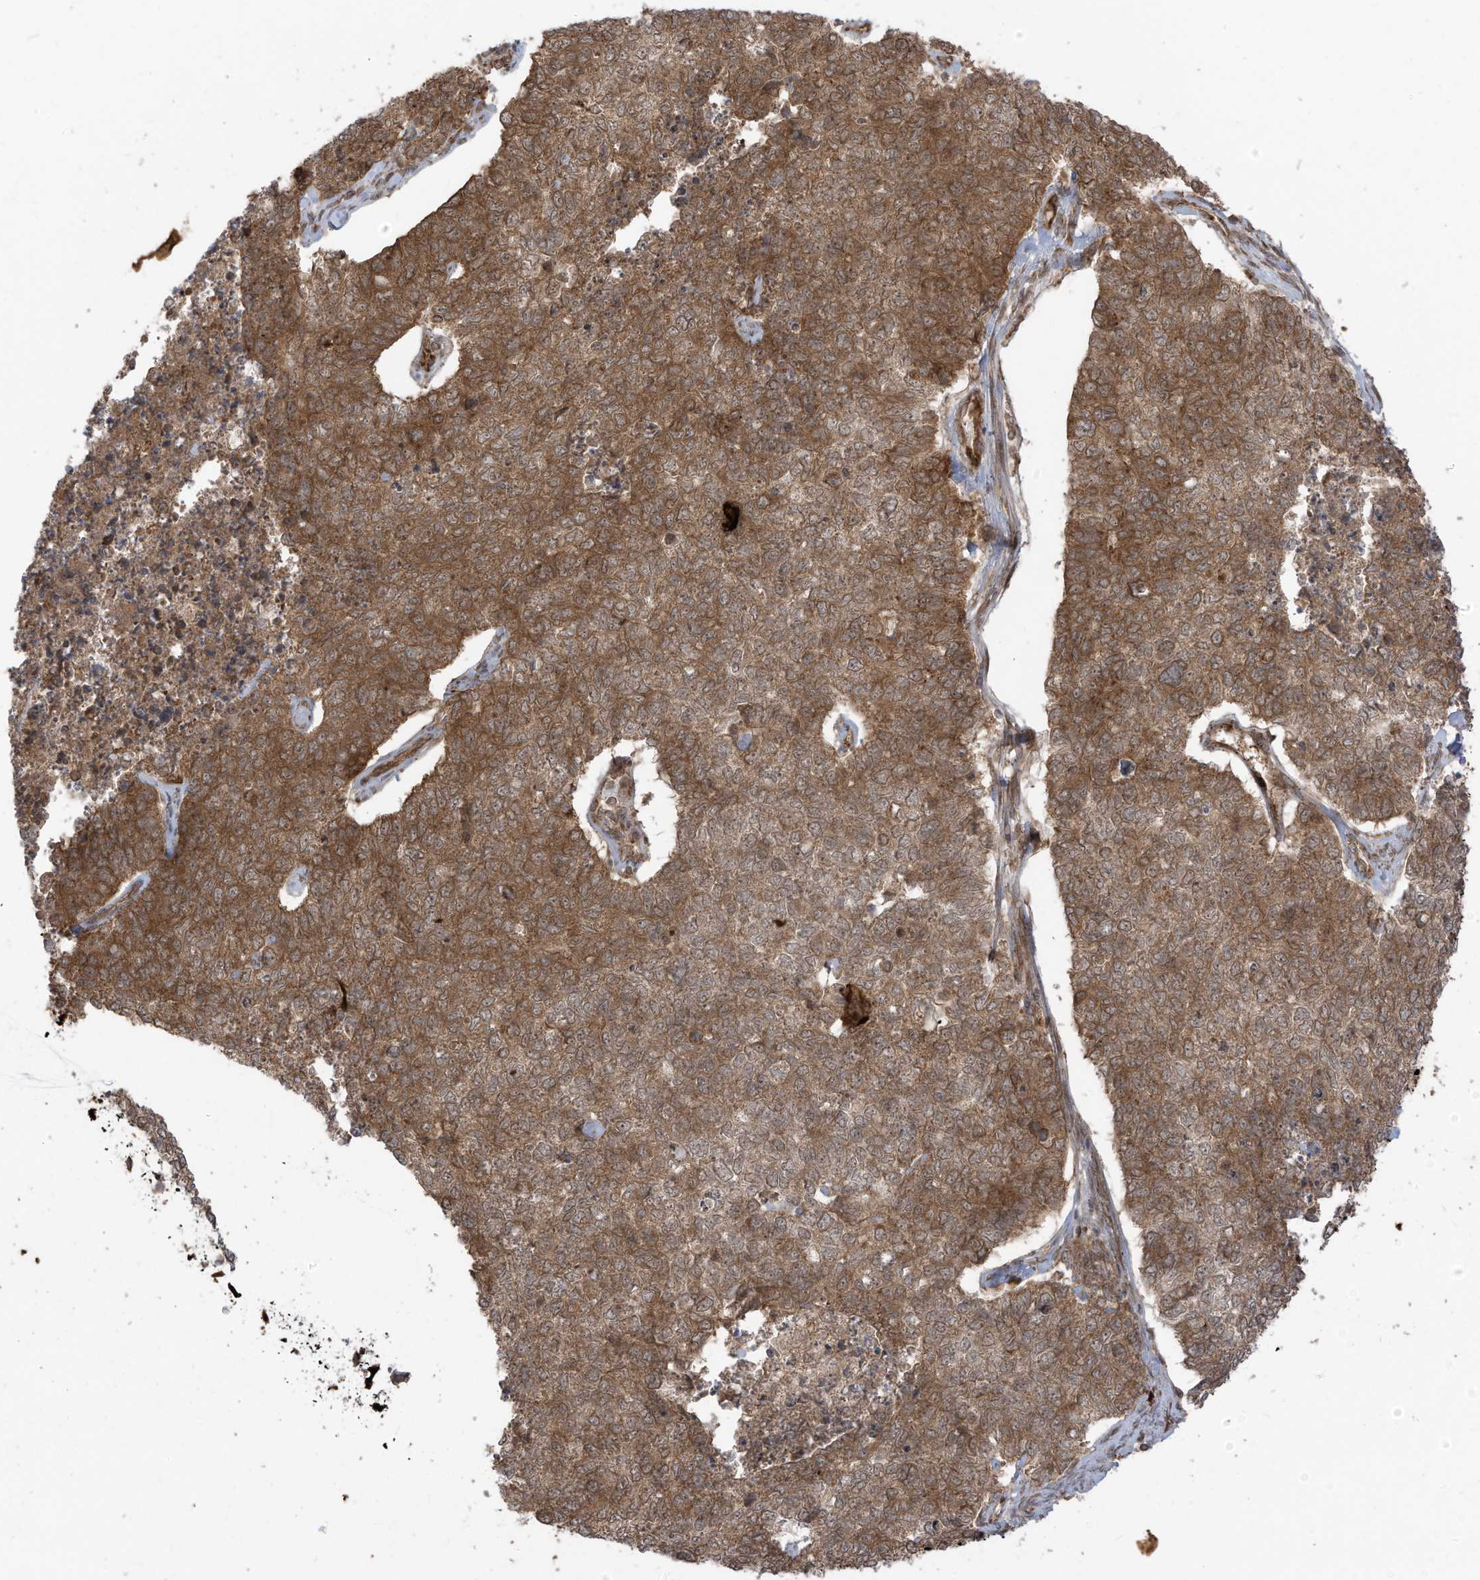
{"staining": {"intensity": "moderate", "quantity": ">75%", "location": "cytoplasmic/membranous"}, "tissue": "cervical cancer", "cell_type": "Tumor cells", "image_type": "cancer", "snomed": [{"axis": "morphology", "description": "Squamous cell carcinoma, NOS"}, {"axis": "topography", "description": "Cervix"}], "caption": "Tumor cells display moderate cytoplasmic/membranous positivity in about >75% of cells in cervical squamous cell carcinoma.", "gene": "TRIM67", "patient": {"sex": "female", "age": 63}}